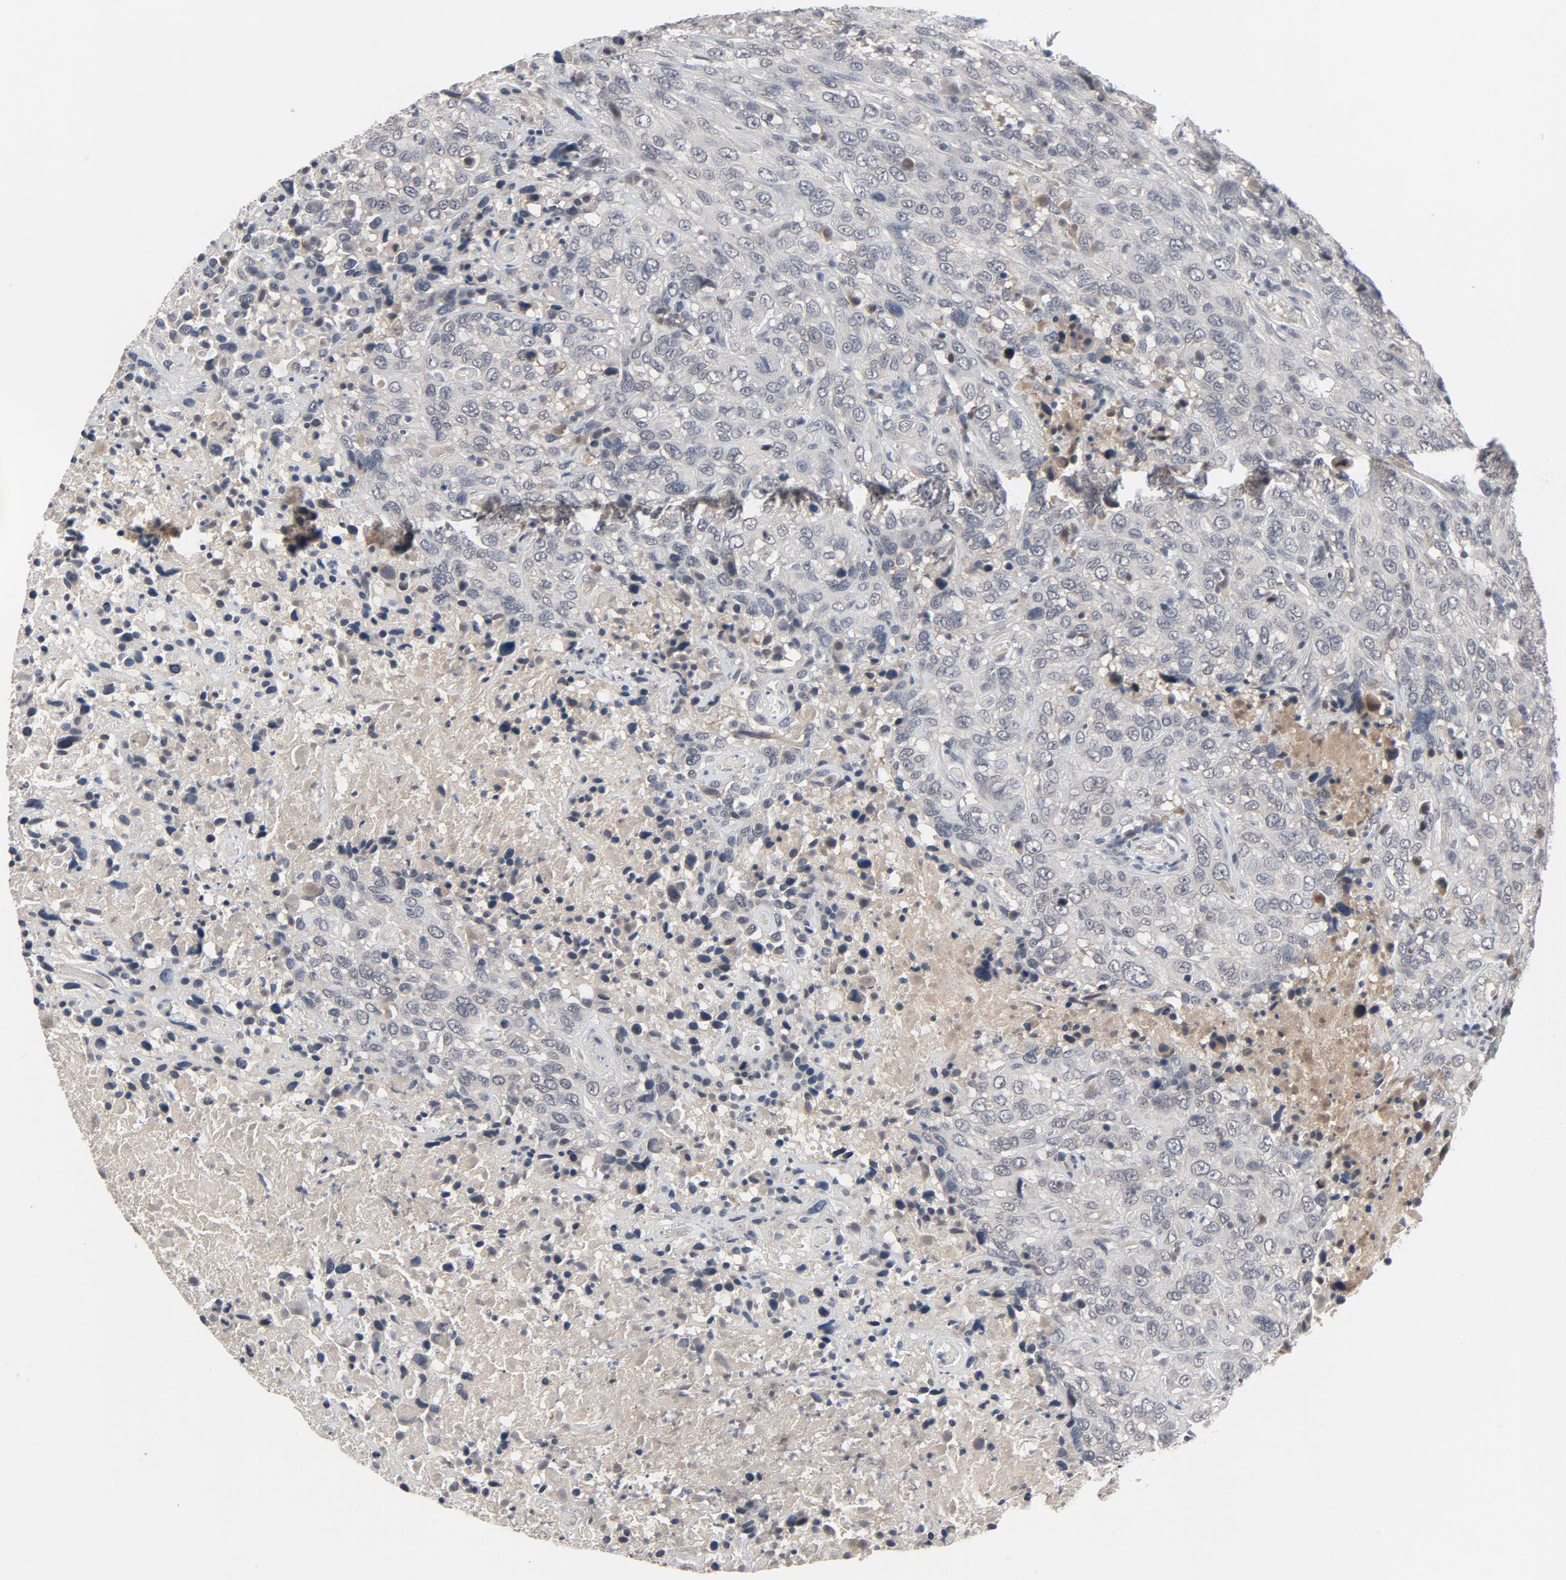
{"staining": {"intensity": "negative", "quantity": "none", "location": "none"}, "tissue": "urothelial cancer", "cell_type": "Tumor cells", "image_type": "cancer", "snomed": [{"axis": "morphology", "description": "Urothelial carcinoma, High grade"}, {"axis": "topography", "description": "Urinary bladder"}], "caption": "Urothelial carcinoma (high-grade) was stained to show a protein in brown. There is no significant staining in tumor cells. Brightfield microscopy of immunohistochemistry stained with DAB (brown) and hematoxylin (blue), captured at high magnification.", "gene": "MT3", "patient": {"sex": "male", "age": 61}}